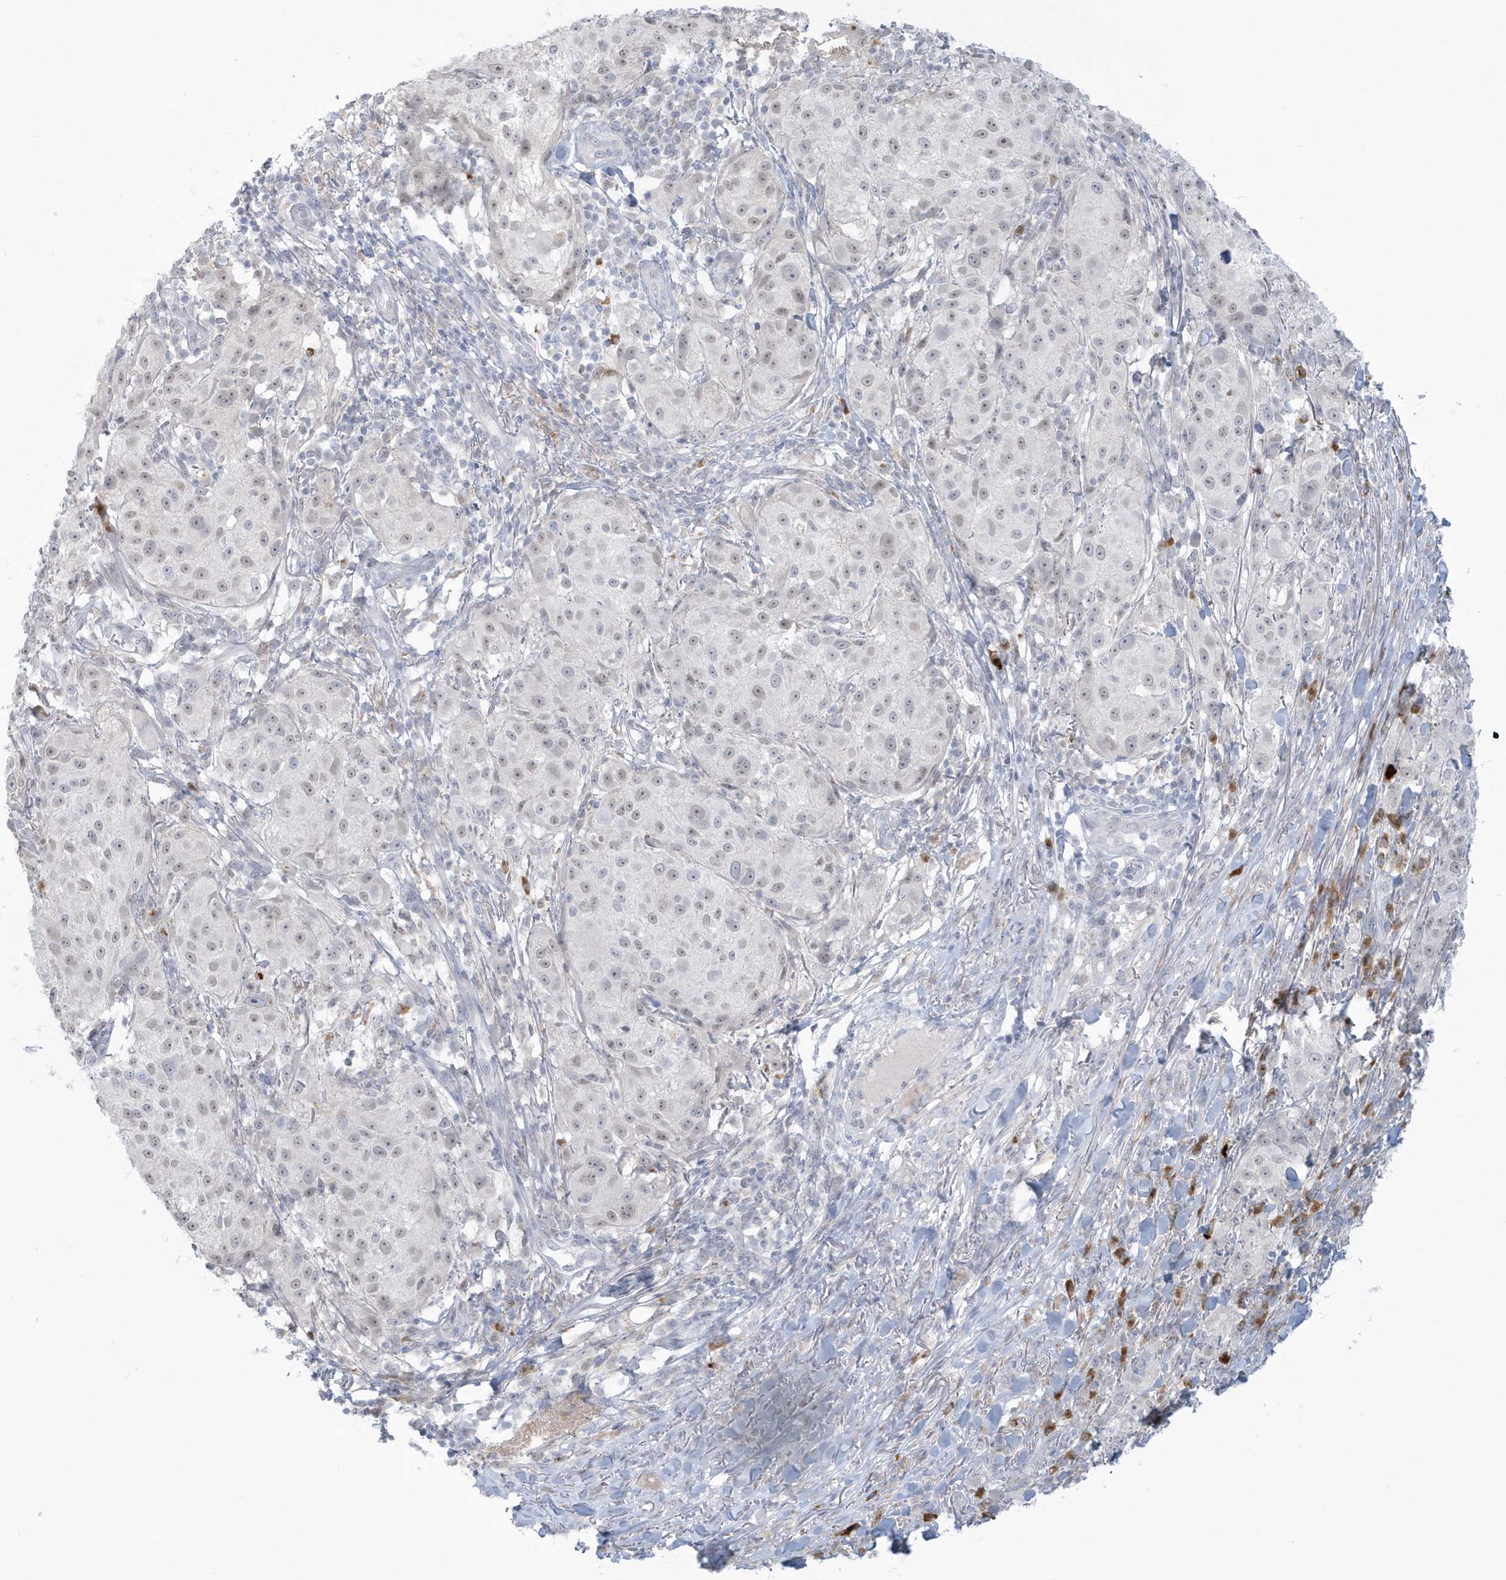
{"staining": {"intensity": "weak", "quantity": "<25%", "location": "nuclear"}, "tissue": "melanoma", "cell_type": "Tumor cells", "image_type": "cancer", "snomed": [{"axis": "morphology", "description": "Necrosis, NOS"}, {"axis": "morphology", "description": "Malignant melanoma, NOS"}, {"axis": "topography", "description": "Skin"}], "caption": "High power microscopy photomicrograph of an immunohistochemistry photomicrograph of malignant melanoma, revealing no significant staining in tumor cells.", "gene": "HERC6", "patient": {"sex": "female", "age": 87}}